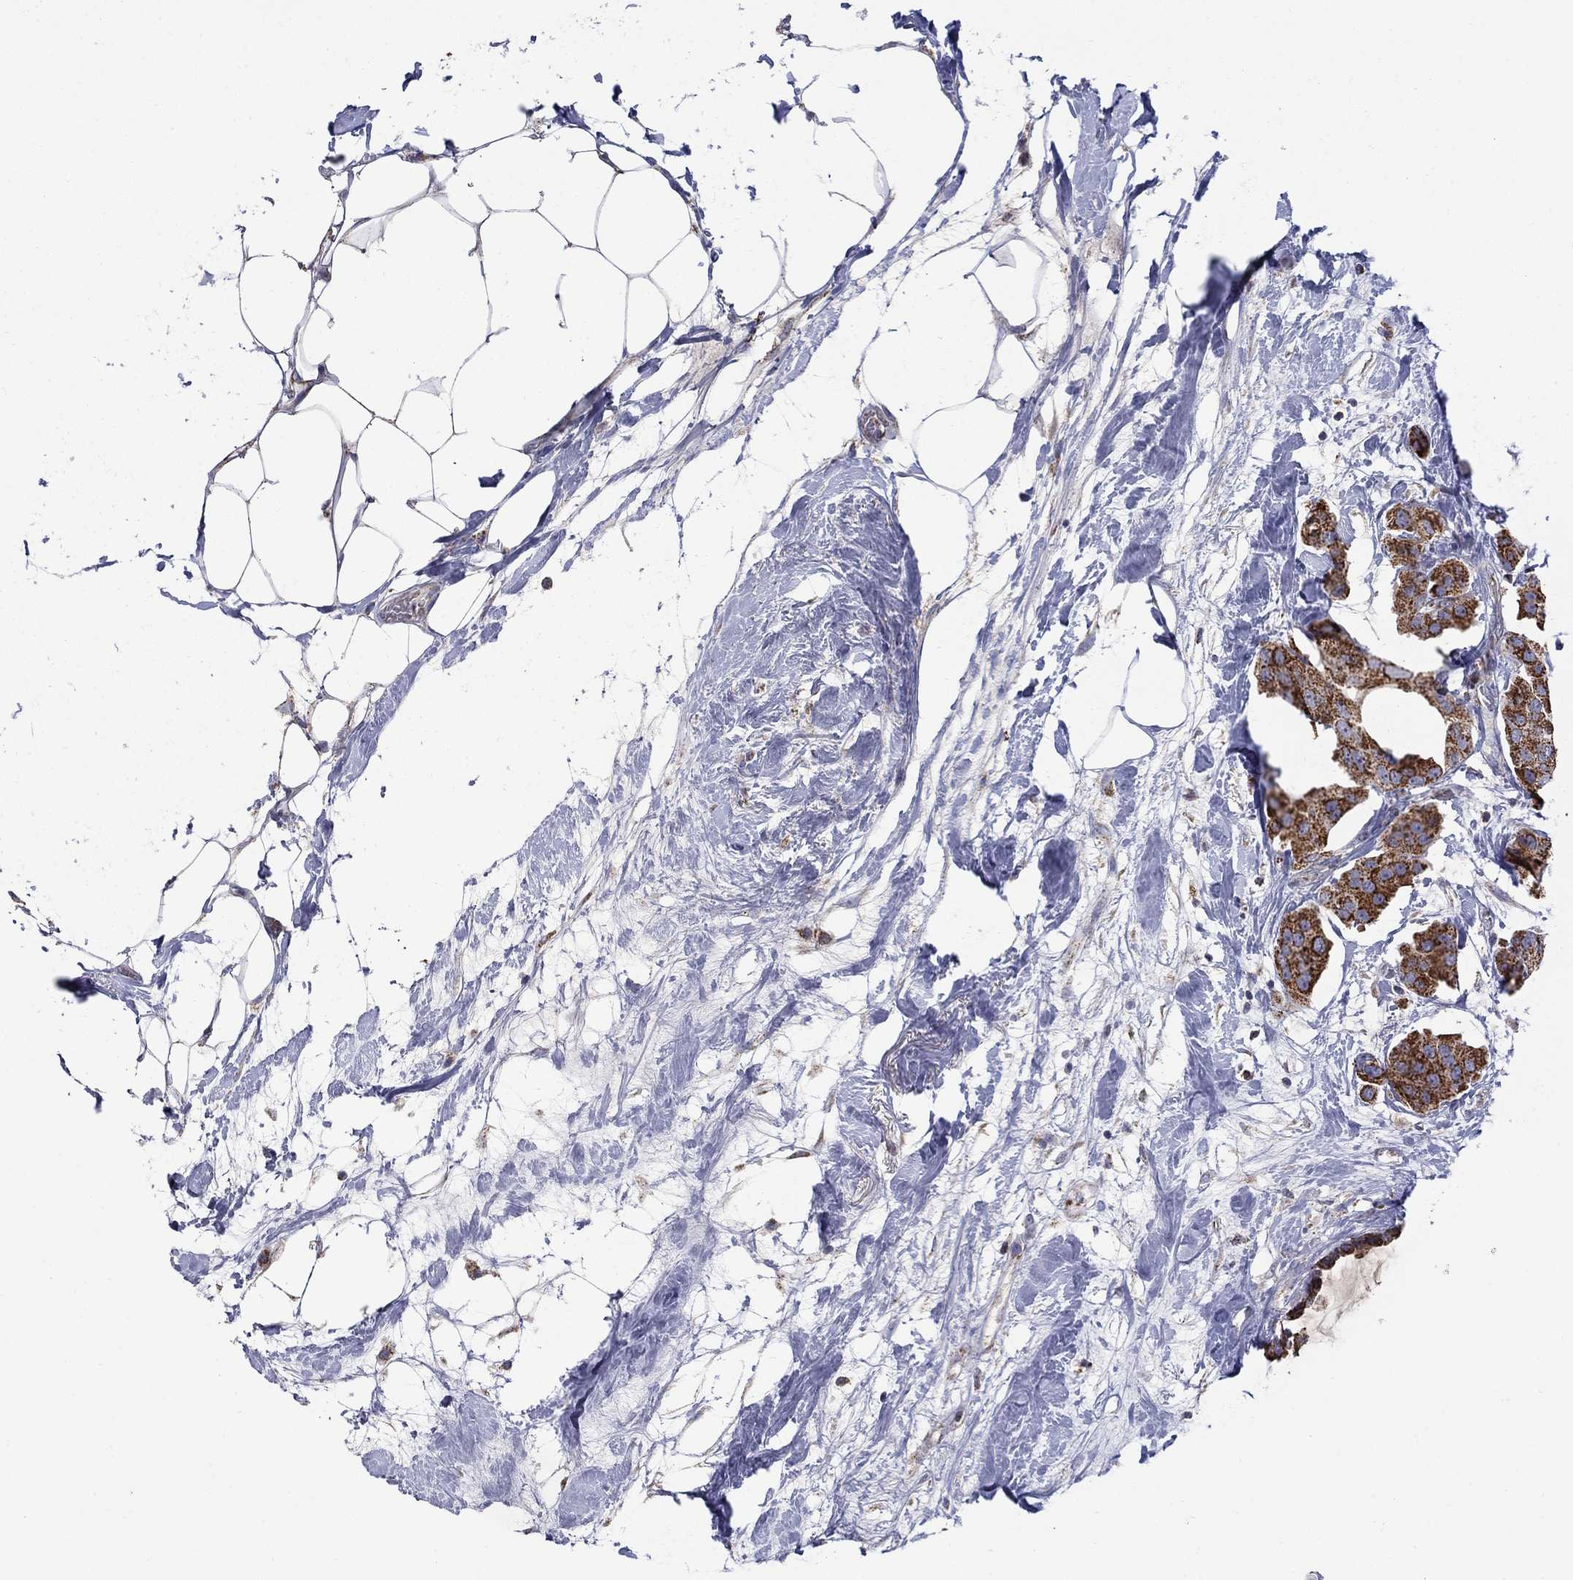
{"staining": {"intensity": "strong", "quantity": ">75%", "location": "cytoplasmic/membranous"}, "tissue": "breast cancer", "cell_type": "Tumor cells", "image_type": "cancer", "snomed": [{"axis": "morphology", "description": "Duct carcinoma"}, {"axis": "topography", "description": "Breast"}], "caption": "Breast cancer (invasive ductal carcinoma) stained for a protein displays strong cytoplasmic/membranous positivity in tumor cells.", "gene": "HPS5", "patient": {"sex": "female", "age": 45}}